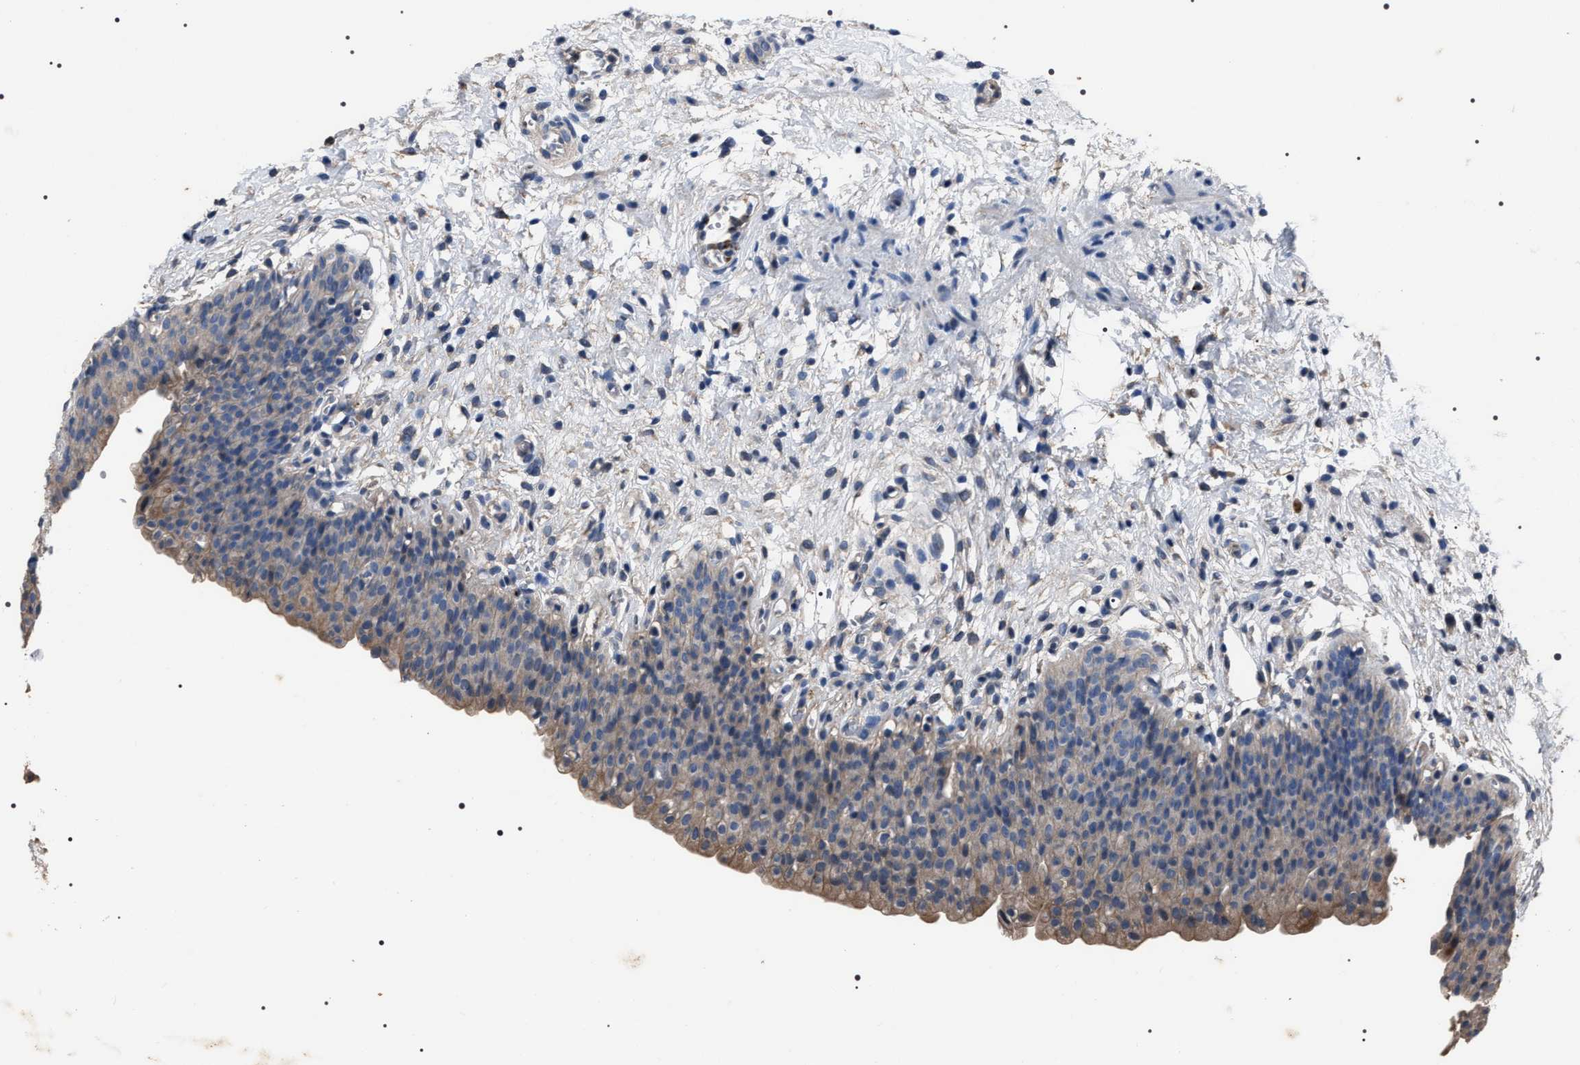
{"staining": {"intensity": "moderate", "quantity": "25%-75%", "location": "cytoplasmic/membranous"}, "tissue": "urinary bladder", "cell_type": "Urothelial cells", "image_type": "normal", "snomed": [{"axis": "morphology", "description": "Normal tissue, NOS"}, {"axis": "topography", "description": "Urinary bladder"}], "caption": "Urinary bladder stained with DAB IHC exhibits medium levels of moderate cytoplasmic/membranous staining in about 25%-75% of urothelial cells.", "gene": "TRIM54", "patient": {"sex": "male", "age": 37}}